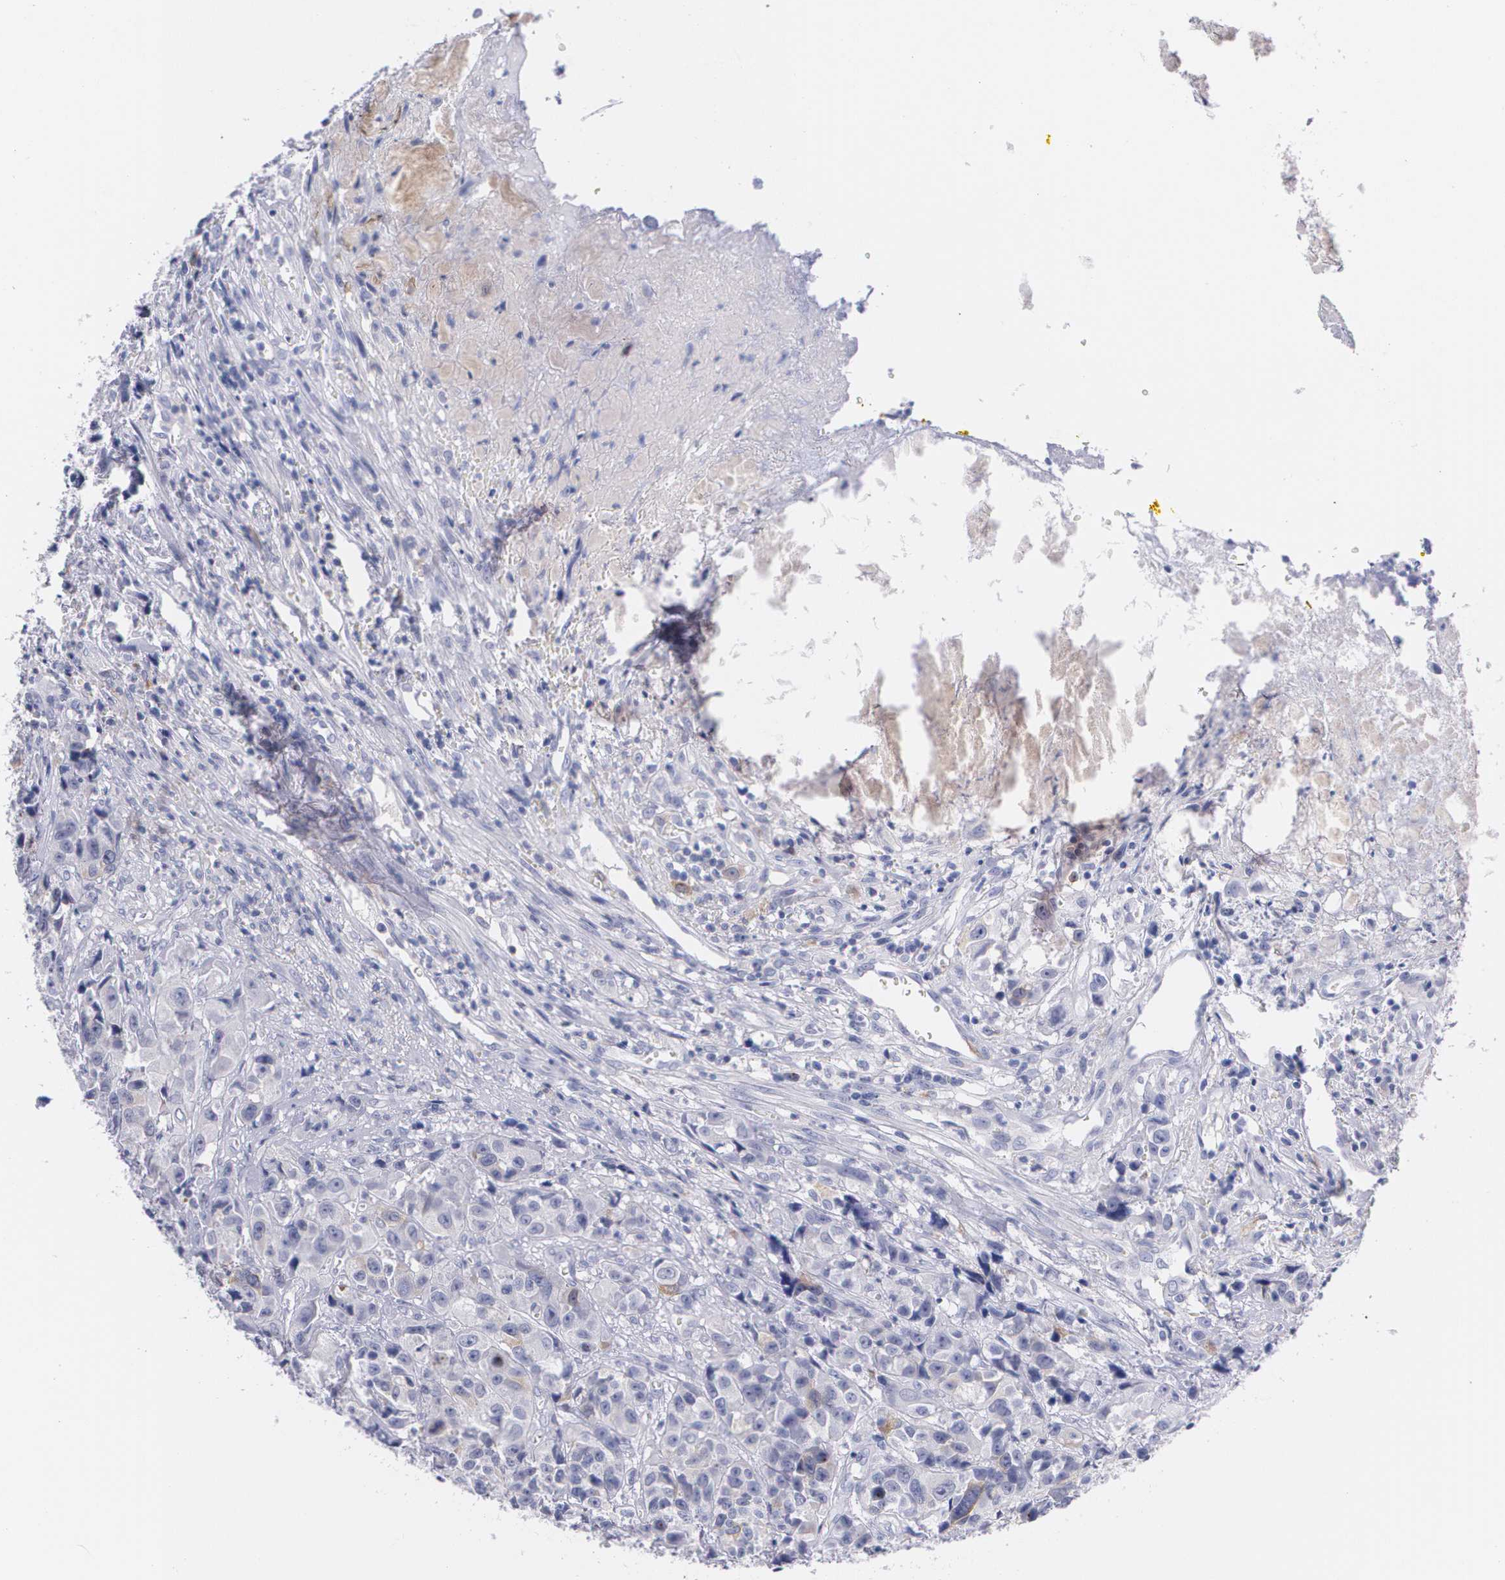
{"staining": {"intensity": "weak", "quantity": "<25%", "location": "cytoplasmic/membranous"}, "tissue": "urothelial cancer", "cell_type": "Tumor cells", "image_type": "cancer", "snomed": [{"axis": "morphology", "description": "Urothelial carcinoma, High grade"}, {"axis": "topography", "description": "Urinary bladder"}], "caption": "DAB immunohistochemical staining of human urothelial cancer reveals no significant staining in tumor cells. (Stains: DAB (3,3'-diaminobenzidine) immunohistochemistry (IHC) with hematoxylin counter stain, Microscopy: brightfield microscopy at high magnification).", "gene": "HMMR", "patient": {"sex": "female", "age": 81}}